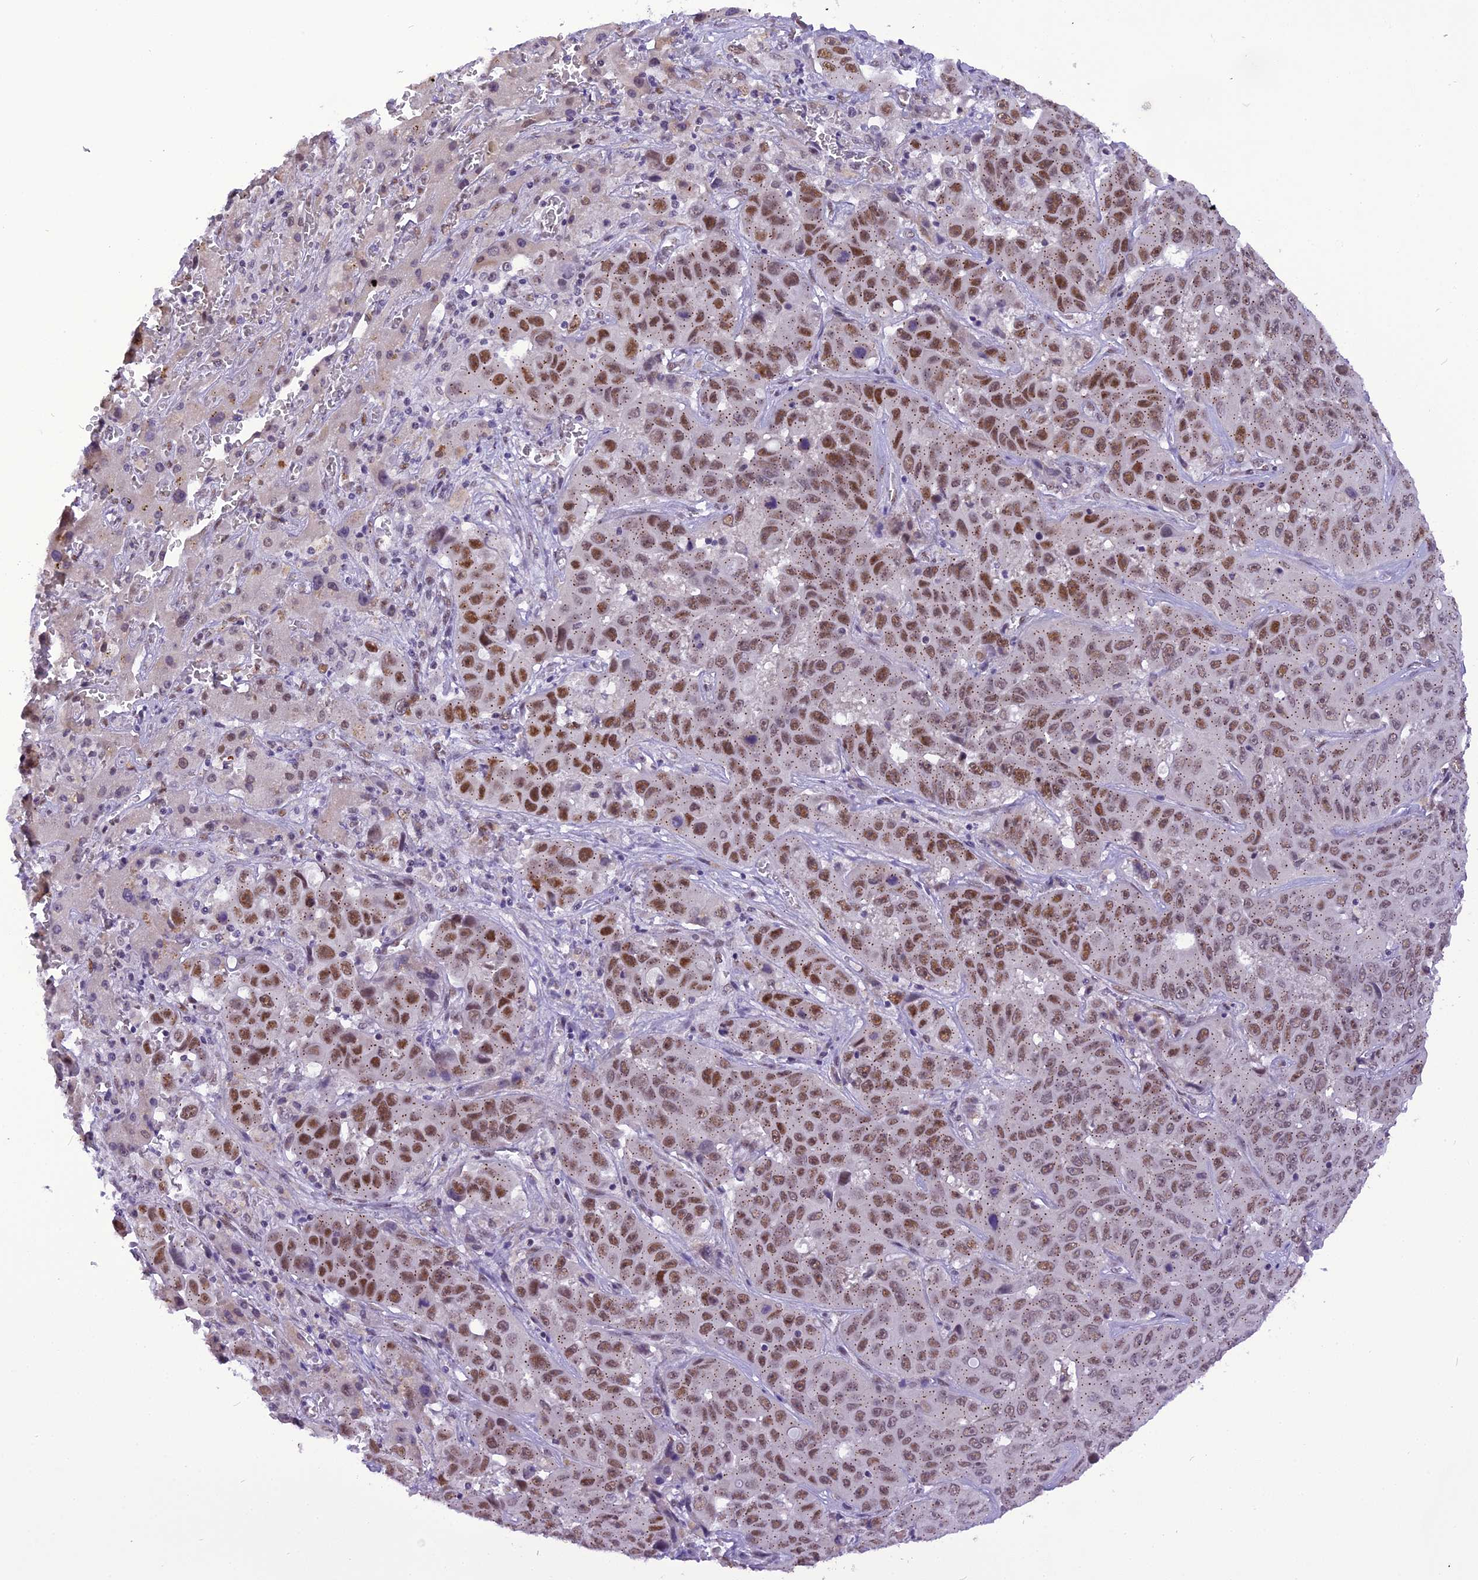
{"staining": {"intensity": "moderate", "quantity": ">75%", "location": "nuclear"}, "tissue": "liver cancer", "cell_type": "Tumor cells", "image_type": "cancer", "snomed": [{"axis": "morphology", "description": "Cholangiocarcinoma"}, {"axis": "topography", "description": "Liver"}], "caption": "Immunohistochemistry staining of liver cholangiocarcinoma, which shows medium levels of moderate nuclear expression in approximately >75% of tumor cells indicating moderate nuclear protein expression. The staining was performed using DAB (3,3'-diaminobenzidine) (brown) for protein detection and nuclei were counterstained in hematoxylin (blue).", "gene": "IRF2BP1", "patient": {"sex": "female", "age": 52}}